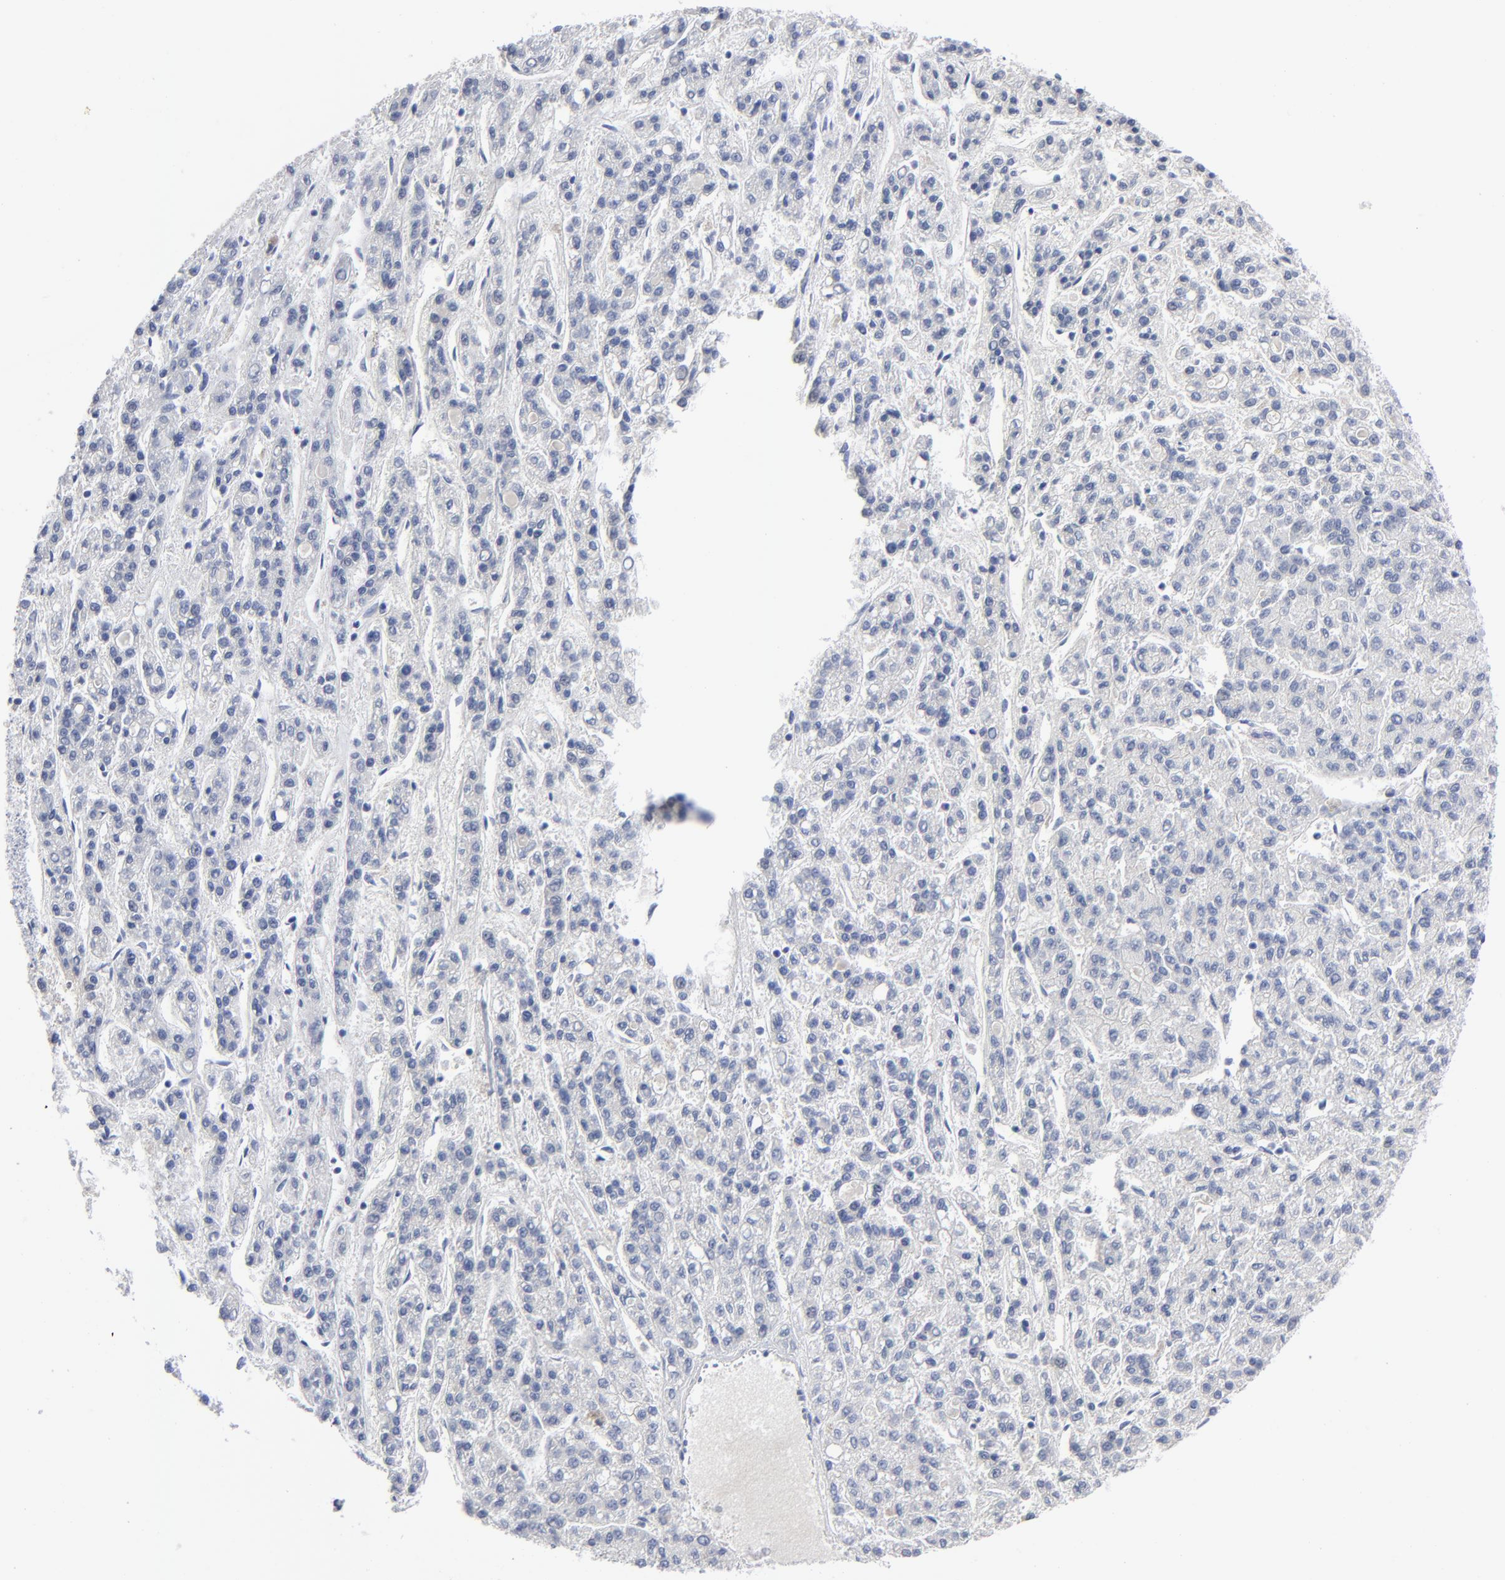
{"staining": {"intensity": "negative", "quantity": "none", "location": "none"}, "tissue": "liver cancer", "cell_type": "Tumor cells", "image_type": "cancer", "snomed": [{"axis": "morphology", "description": "Carcinoma, Hepatocellular, NOS"}, {"axis": "topography", "description": "Liver"}], "caption": "DAB (3,3'-diaminobenzidine) immunohistochemical staining of human liver hepatocellular carcinoma displays no significant positivity in tumor cells.", "gene": "CLEC4G", "patient": {"sex": "male", "age": 70}}